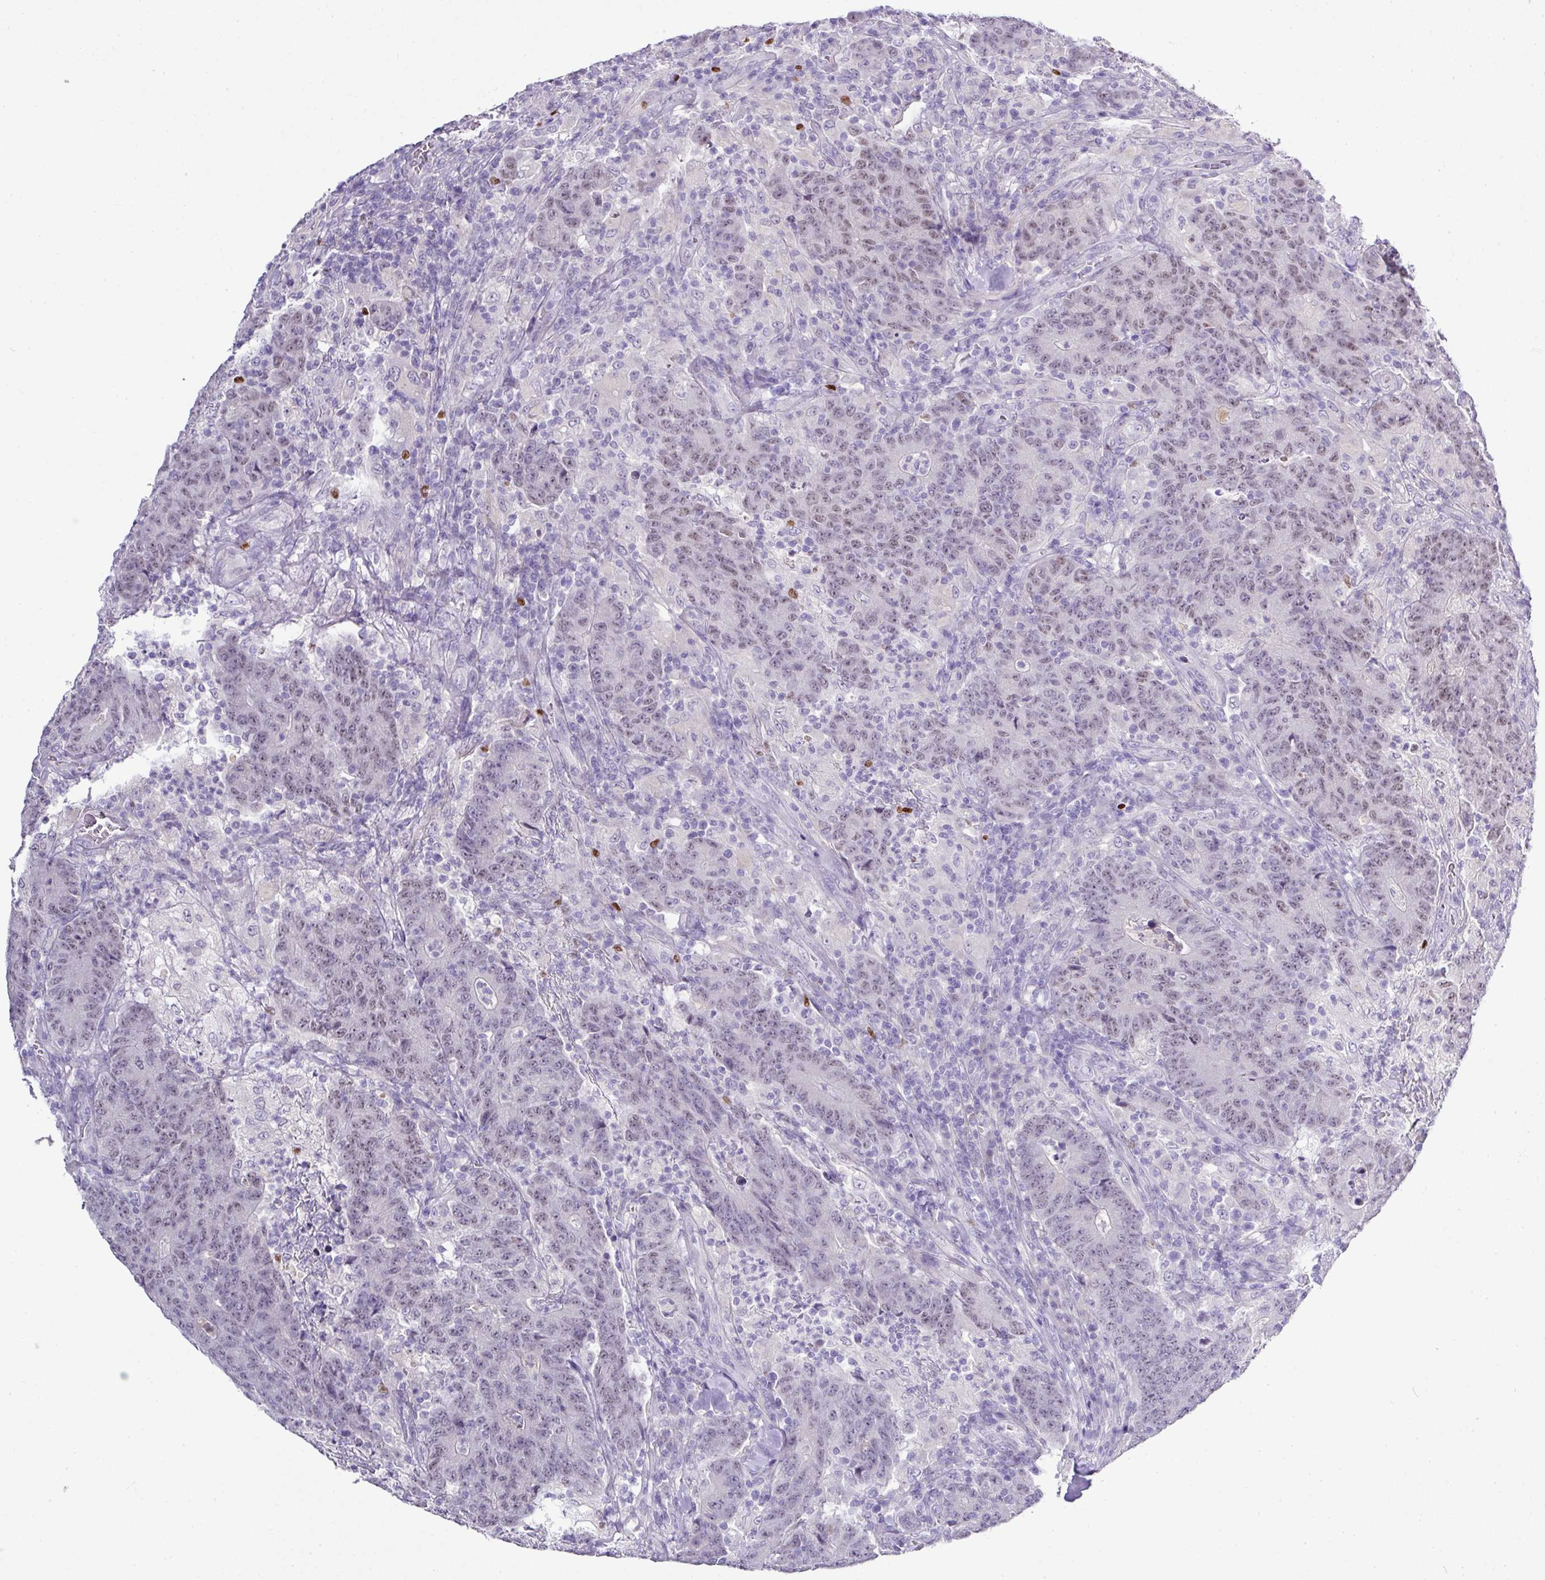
{"staining": {"intensity": "weak", "quantity": ">75%", "location": "nuclear"}, "tissue": "colorectal cancer", "cell_type": "Tumor cells", "image_type": "cancer", "snomed": [{"axis": "morphology", "description": "Adenocarcinoma, NOS"}, {"axis": "topography", "description": "Colon"}], "caption": "Immunohistochemical staining of colorectal adenocarcinoma displays weak nuclear protein staining in about >75% of tumor cells.", "gene": "BCL11A", "patient": {"sex": "female", "age": 75}}